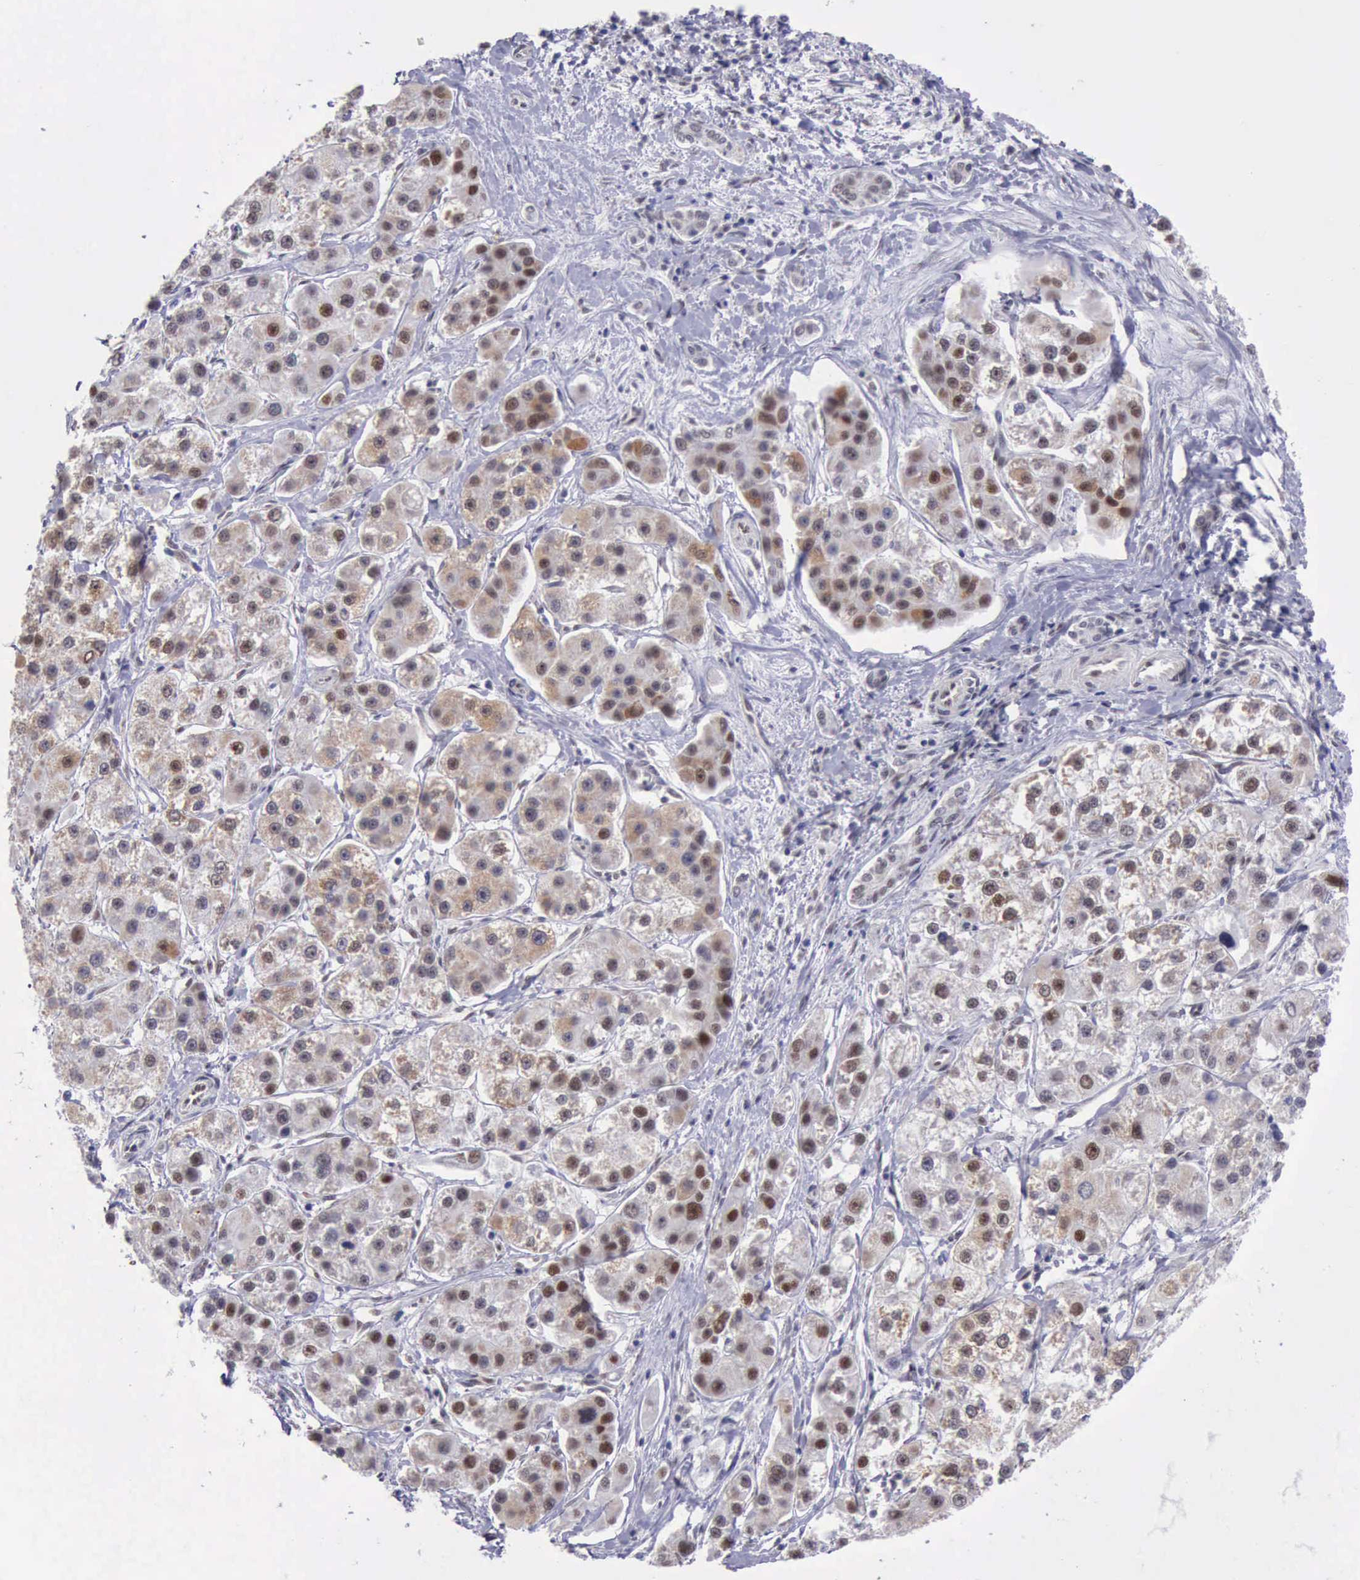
{"staining": {"intensity": "moderate", "quantity": "25%-75%", "location": "cytoplasmic/membranous"}, "tissue": "liver cancer", "cell_type": "Tumor cells", "image_type": "cancer", "snomed": [{"axis": "morphology", "description": "Carcinoma, Hepatocellular, NOS"}, {"axis": "topography", "description": "Liver"}], "caption": "Immunohistochemical staining of liver cancer (hepatocellular carcinoma) reveals medium levels of moderate cytoplasmic/membranous expression in approximately 25%-75% of tumor cells.", "gene": "ERCC4", "patient": {"sex": "female", "age": 85}}